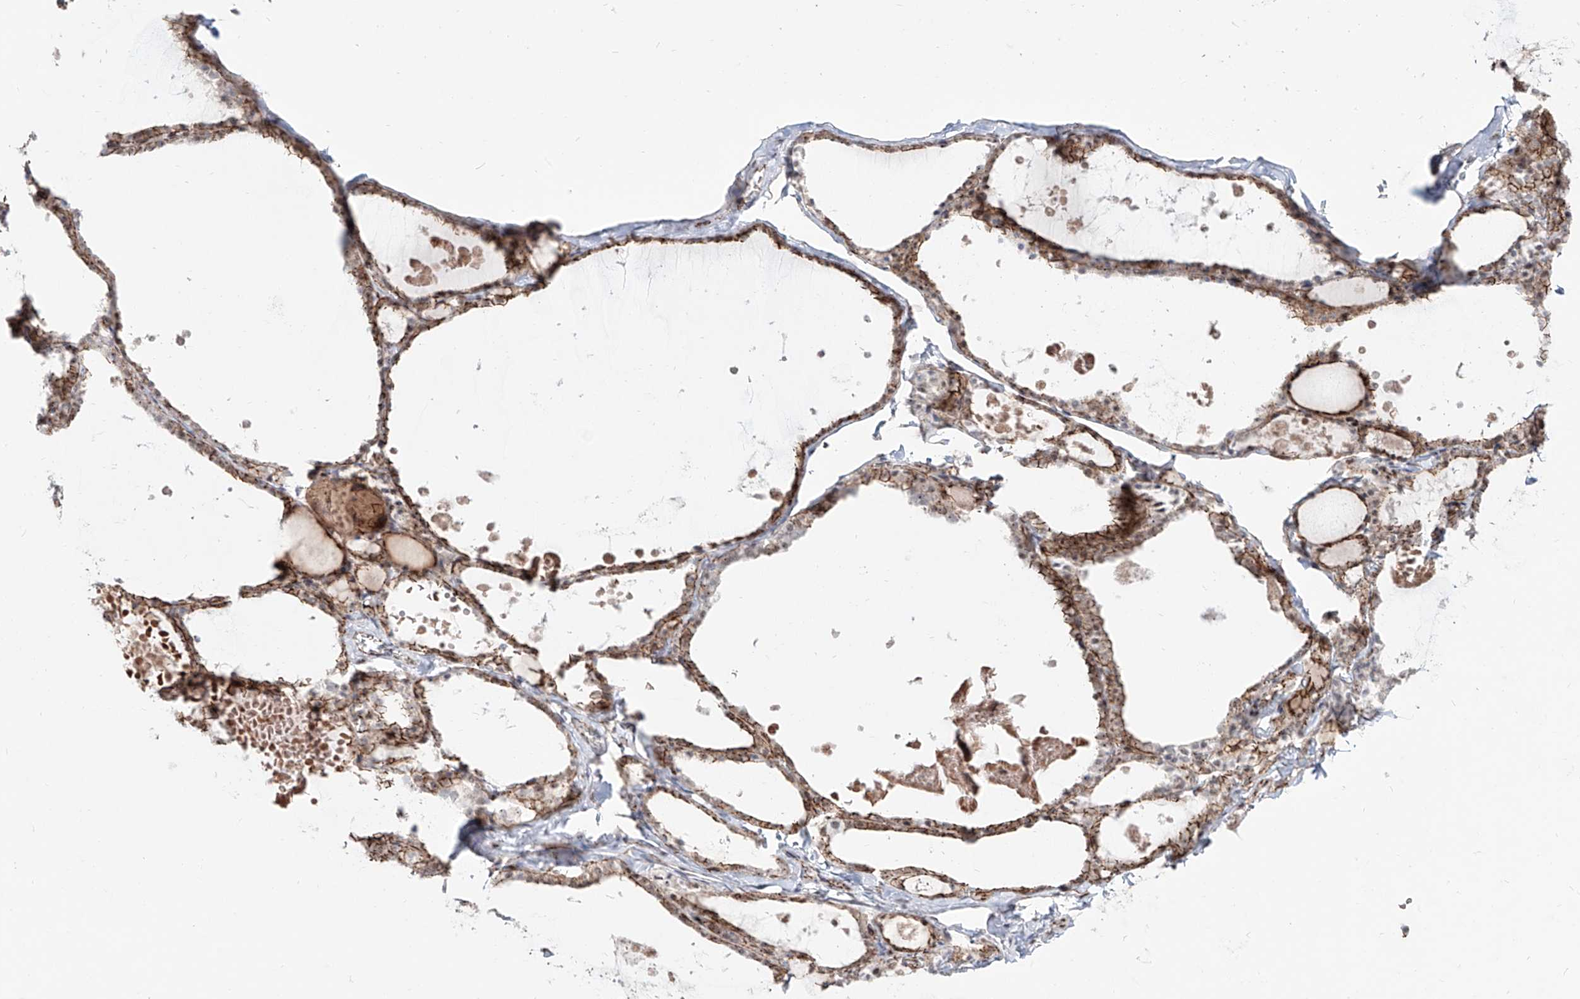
{"staining": {"intensity": "strong", "quantity": ">75%", "location": "cytoplasmic/membranous"}, "tissue": "thyroid gland", "cell_type": "Glandular cells", "image_type": "normal", "snomed": [{"axis": "morphology", "description": "Normal tissue, NOS"}, {"axis": "topography", "description": "Thyroid gland"}], "caption": "IHC (DAB) staining of benign human thyroid gland reveals strong cytoplasmic/membranous protein expression in about >75% of glandular cells. The protein of interest is shown in brown color, while the nuclei are stained blue.", "gene": "ZNF710", "patient": {"sex": "male", "age": 56}}